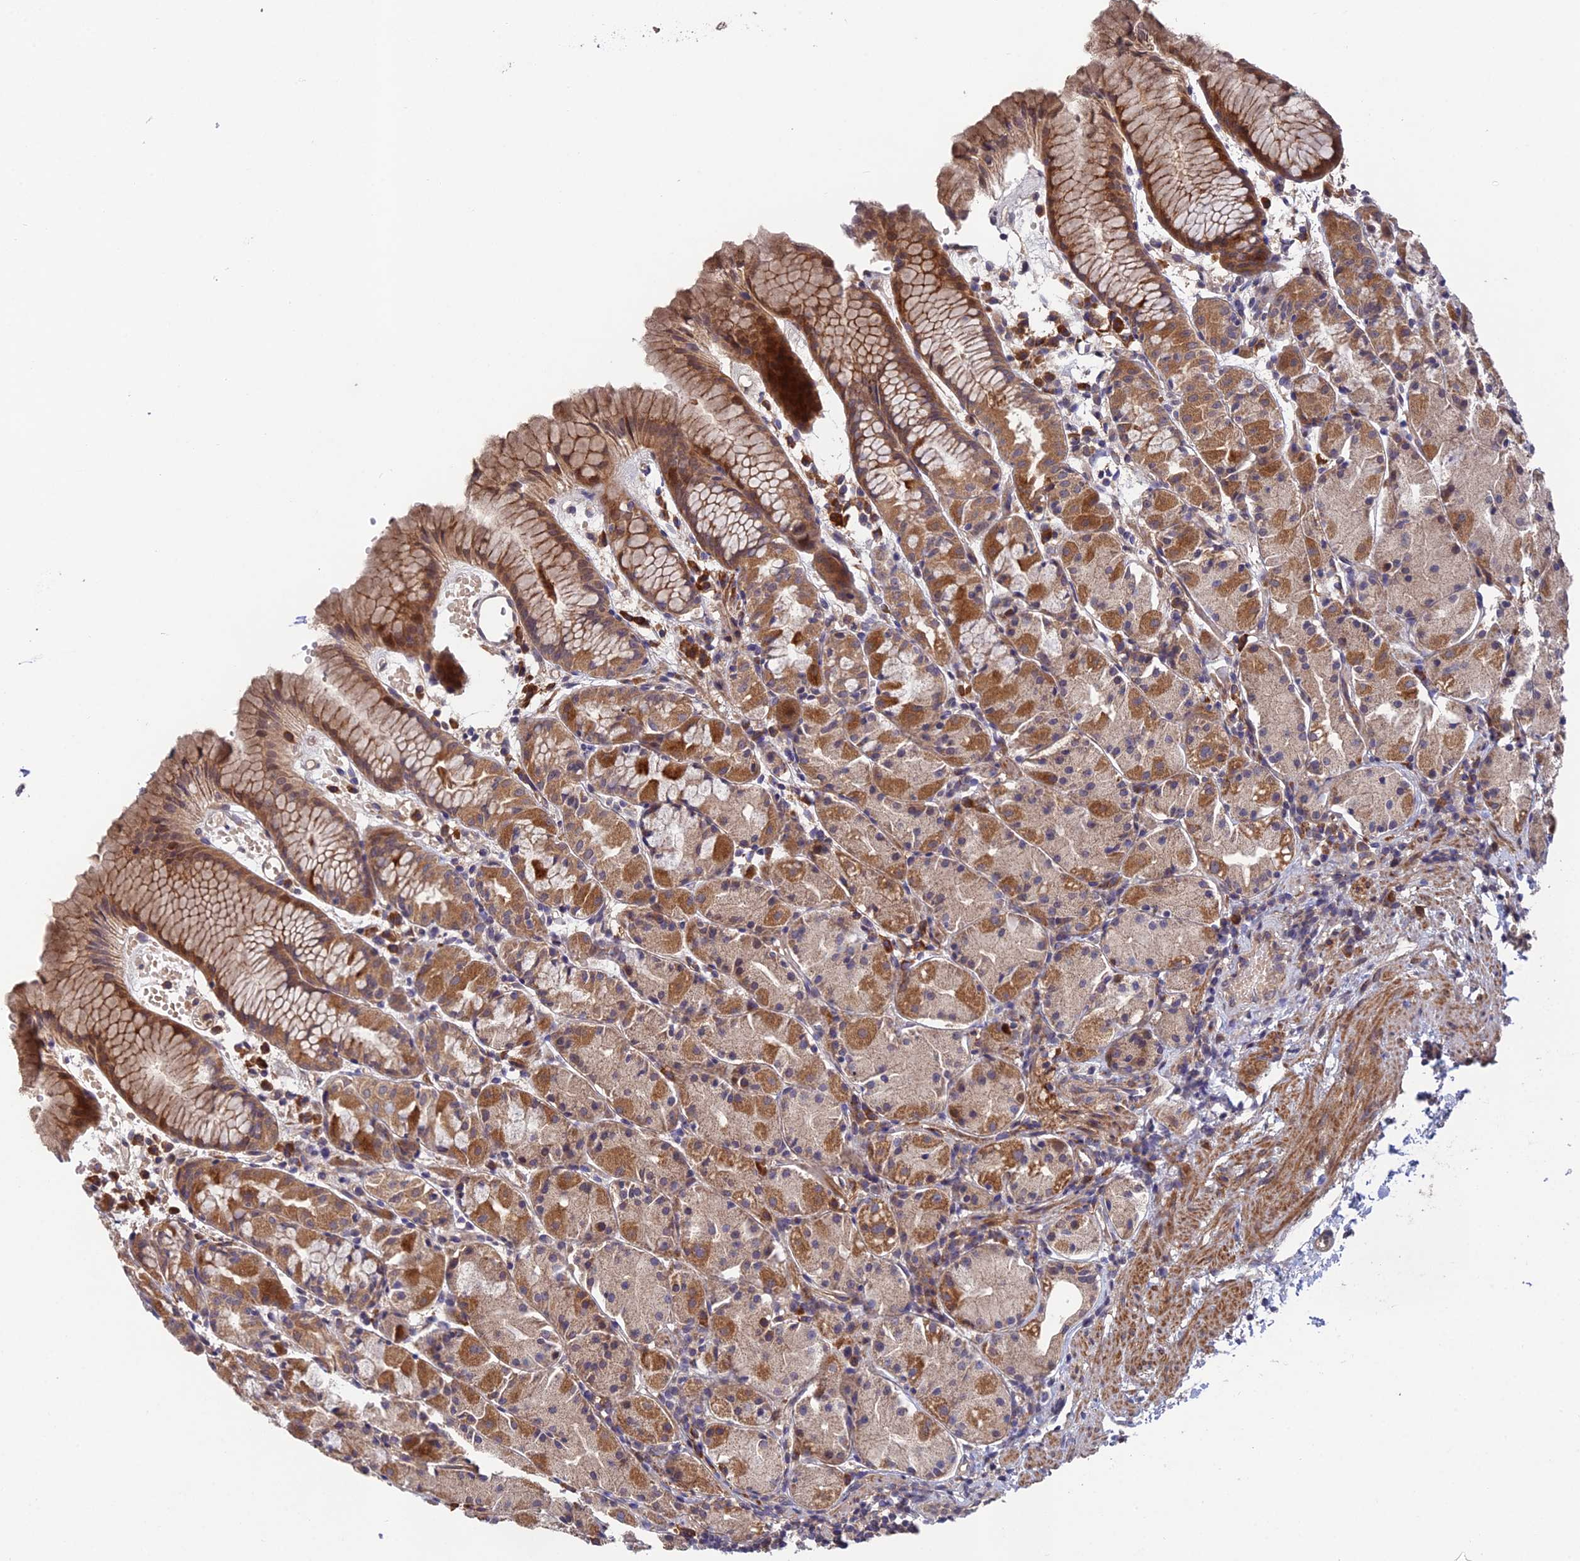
{"staining": {"intensity": "moderate", "quantity": ">75%", "location": "cytoplasmic/membranous"}, "tissue": "stomach", "cell_type": "Glandular cells", "image_type": "normal", "snomed": [{"axis": "morphology", "description": "Normal tissue, NOS"}, {"axis": "topography", "description": "Stomach, upper"}], "caption": "DAB (3,3'-diaminobenzidine) immunohistochemical staining of benign stomach demonstrates moderate cytoplasmic/membranous protein expression in about >75% of glandular cells. (Brightfield microscopy of DAB IHC at high magnification).", "gene": "UROS", "patient": {"sex": "male", "age": 47}}